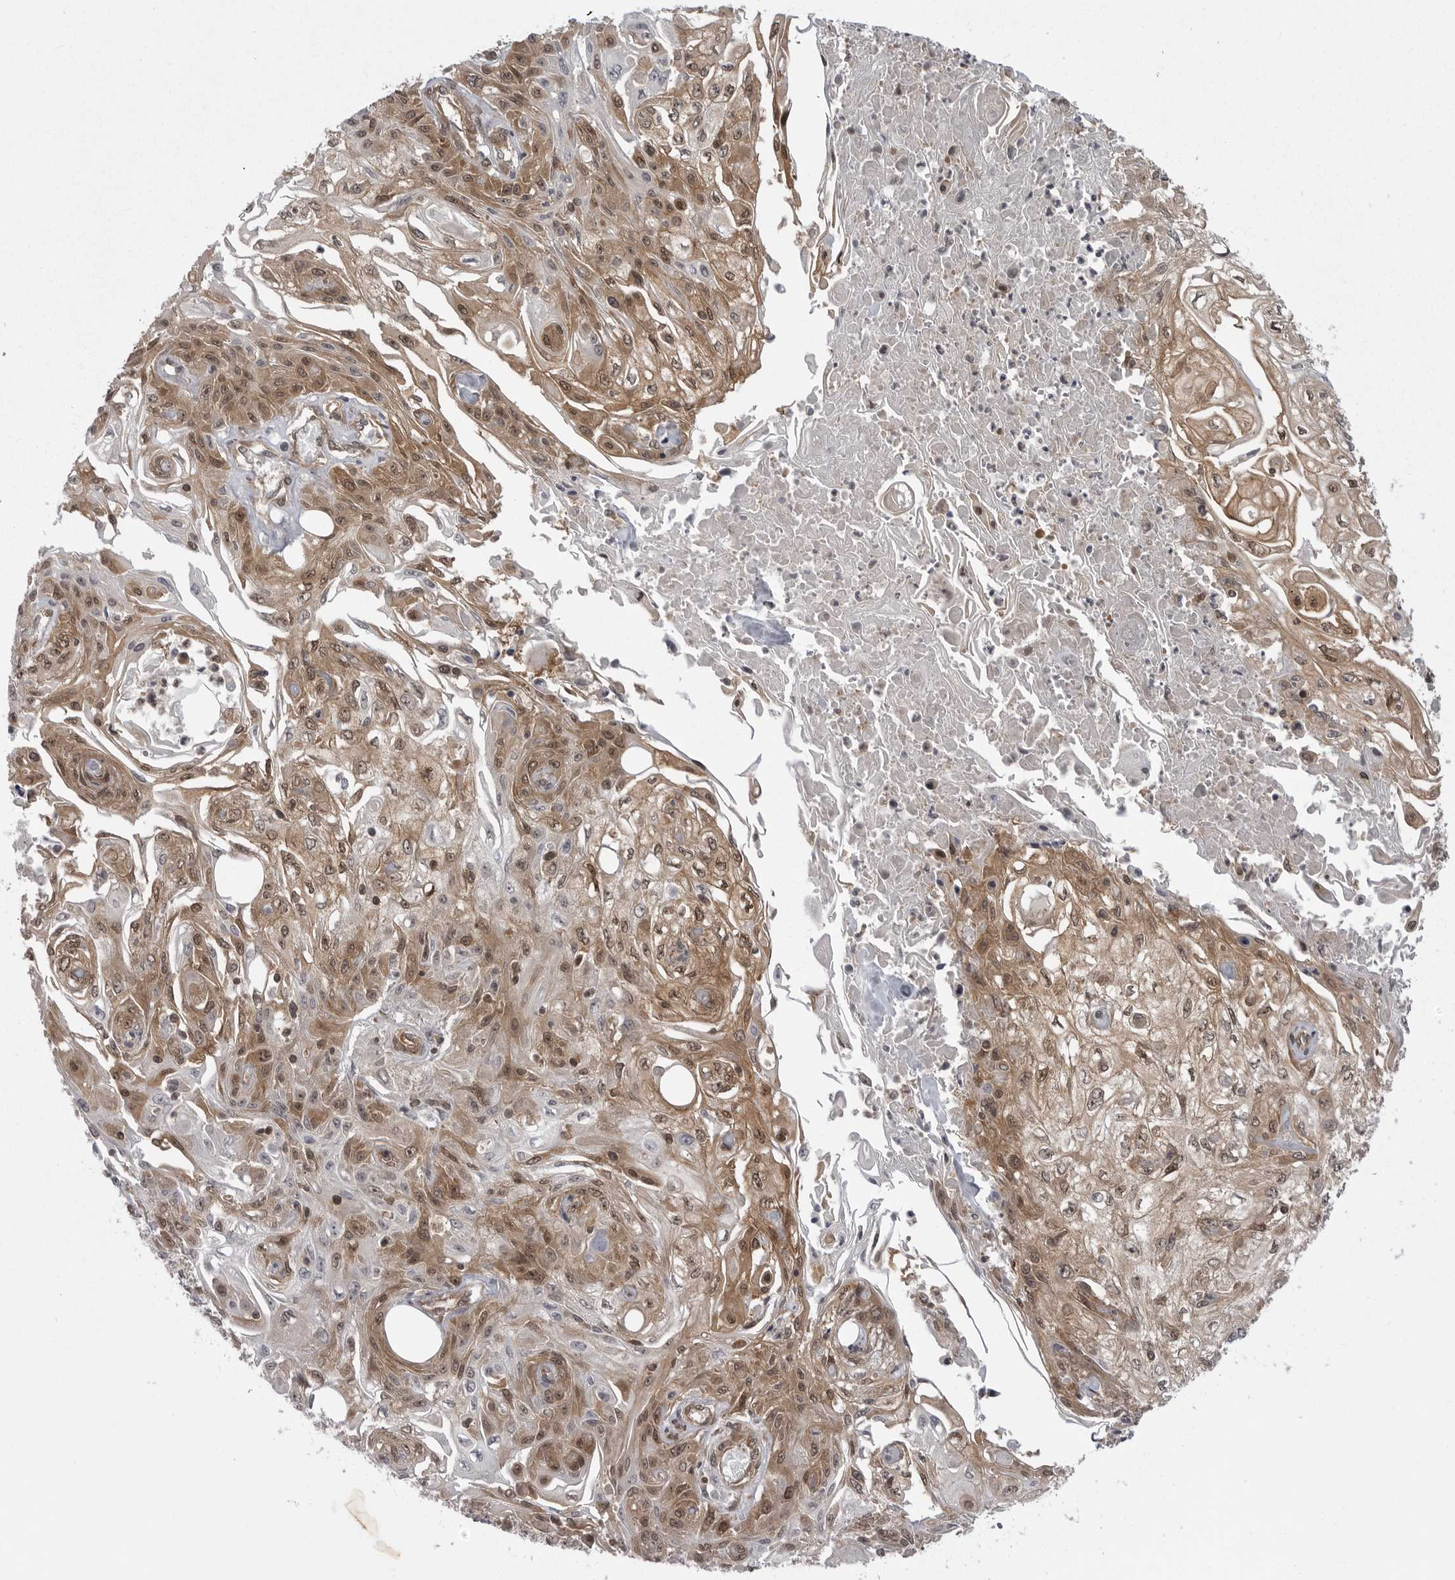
{"staining": {"intensity": "moderate", "quantity": ">75%", "location": "cytoplasmic/membranous,nuclear"}, "tissue": "skin cancer", "cell_type": "Tumor cells", "image_type": "cancer", "snomed": [{"axis": "morphology", "description": "Squamous cell carcinoma, NOS"}, {"axis": "morphology", "description": "Squamous cell carcinoma, metastatic, NOS"}, {"axis": "topography", "description": "Skin"}, {"axis": "topography", "description": "Lymph node"}], "caption": "Immunohistochemical staining of skin cancer reveals medium levels of moderate cytoplasmic/membranous and nuclear protein positivity in about >75% of tumor cells.", "gene": "STK24", "patient": {"sex": "male", "age": 75}}